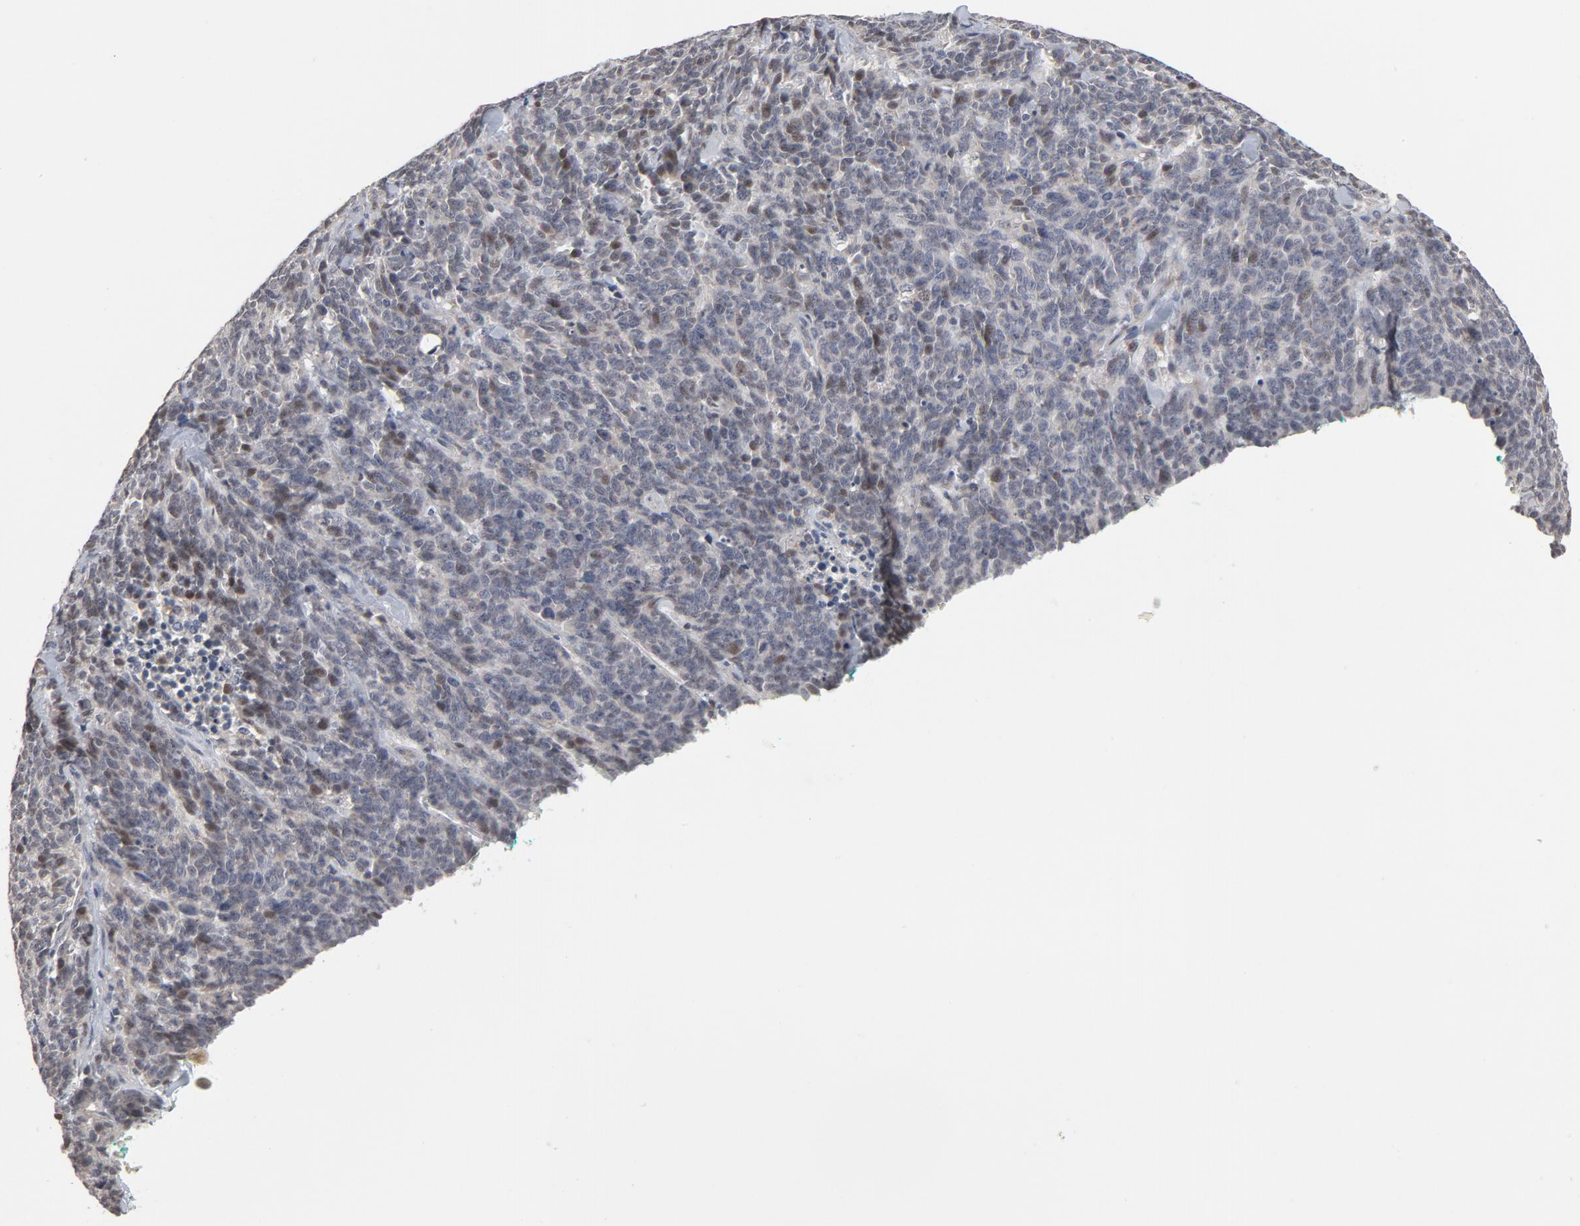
{"staining": {"intensity": "weak", "quantity": "<25%", "location": "nuclear"}, "tissue": "lung cancer", "cell_type": "Tumor cells", "image_type": "cancer", "snomed": [{"axis": "morphology", "description": "Neoplasm, malignant, NOS"}, {"axis": "topography", "description": "Lung"}], "caption": "IHC micrograph of lung malignant neoplasm stained for a protein (brown), which exhibits no expression in tumor cells.", "gene": "PPP1R1B", "patient": {"sex": "female", "age": 58}}